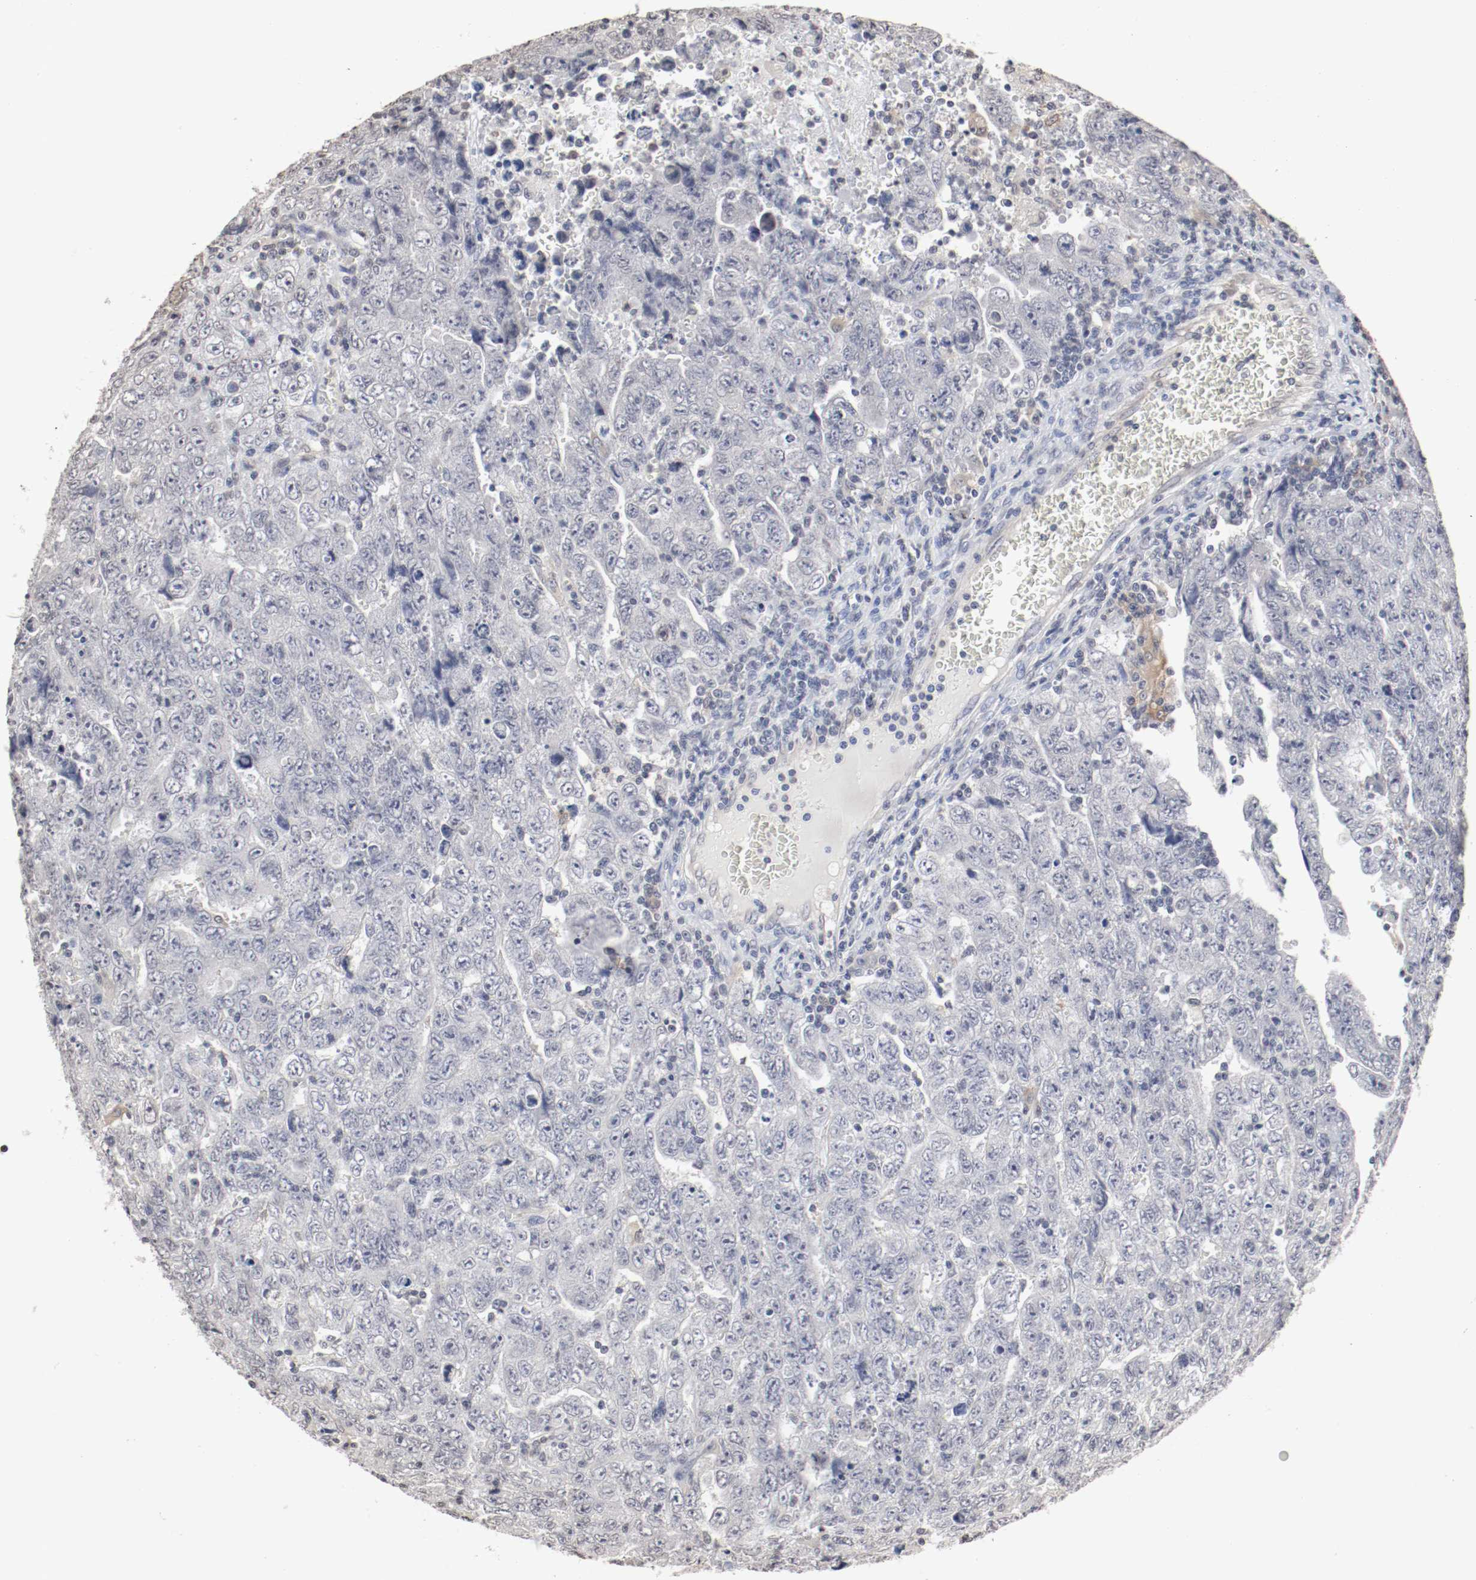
{"staining": {"intensity": "negative", "quantity": "none", "location": "none"}, "tissue": "testis cancer", "cell_type": "Tumor cells", "image_type": "cancer", "snomed": [{"axis": "morphology", "description": "Carcinoma, Embryonal, NOS"}, {"axis": "topography", "description": "Testis"}], "caption": "This photomicrograph is of testis cancer (embryonal carcinoma) stained with IHC to label a protein in brown with the nuclei are counter-stained blue. There is no positivity in tumor cells.", "gene": "WASL", "patient": {"sex": "male", "age": 28}}